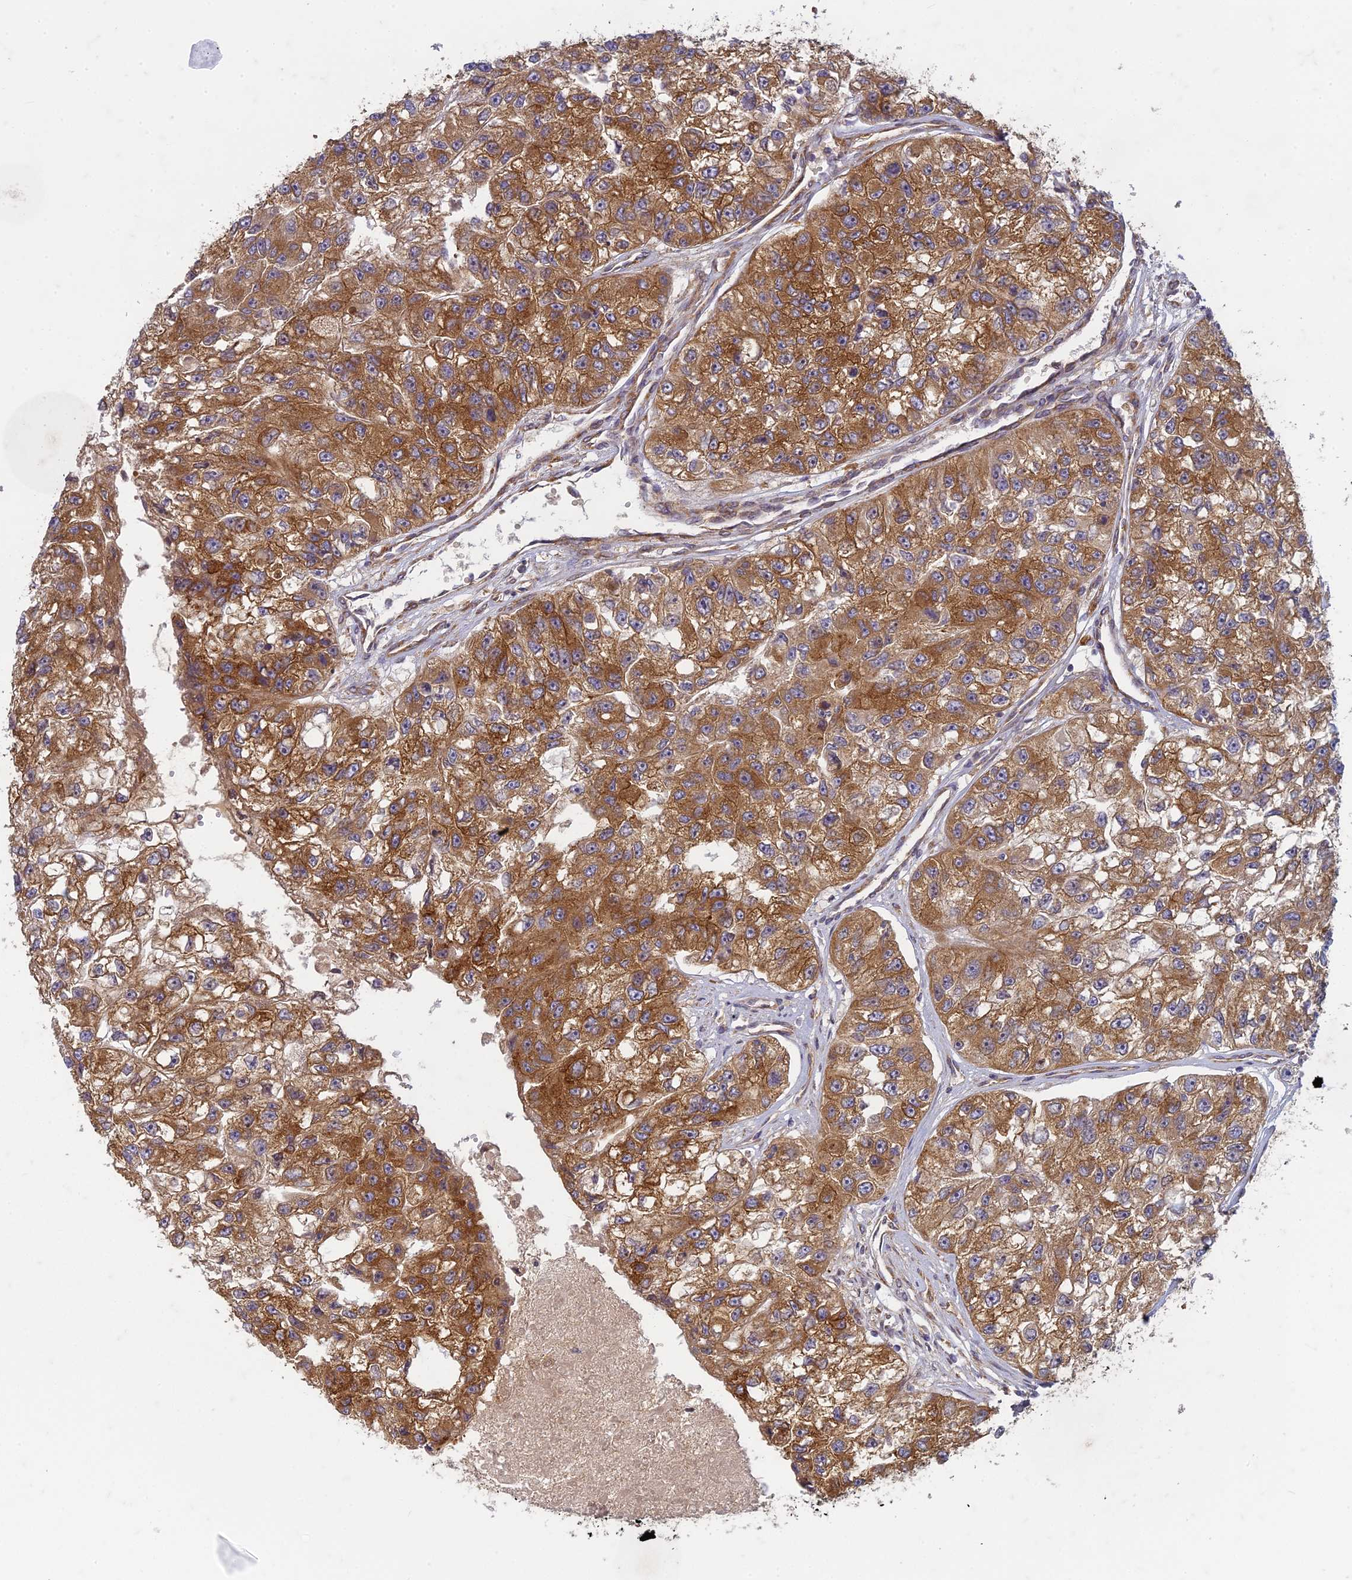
{"staining": {"intensity": "strong", "quantity": ">75%", "location": "cytoplasmic/membranous"}, "tissue": "renal cancer", "cell_type": "Tumor cells", "image_type": "cancer", "snomed": [{"axis": "morphology", "description": "Adenocarcinoma, NOS"}, {"axis": "topography", "description": "Kidney"}], "caption": "A micrograph showing strong cytoplasmic/membranous expression in about >75% of tumor cells in adenocarcinoma (renal), as visualized by brown immunohistochemical staining.", "gene": "TCF25", "patient": {"sex": "male", "age": 63}}